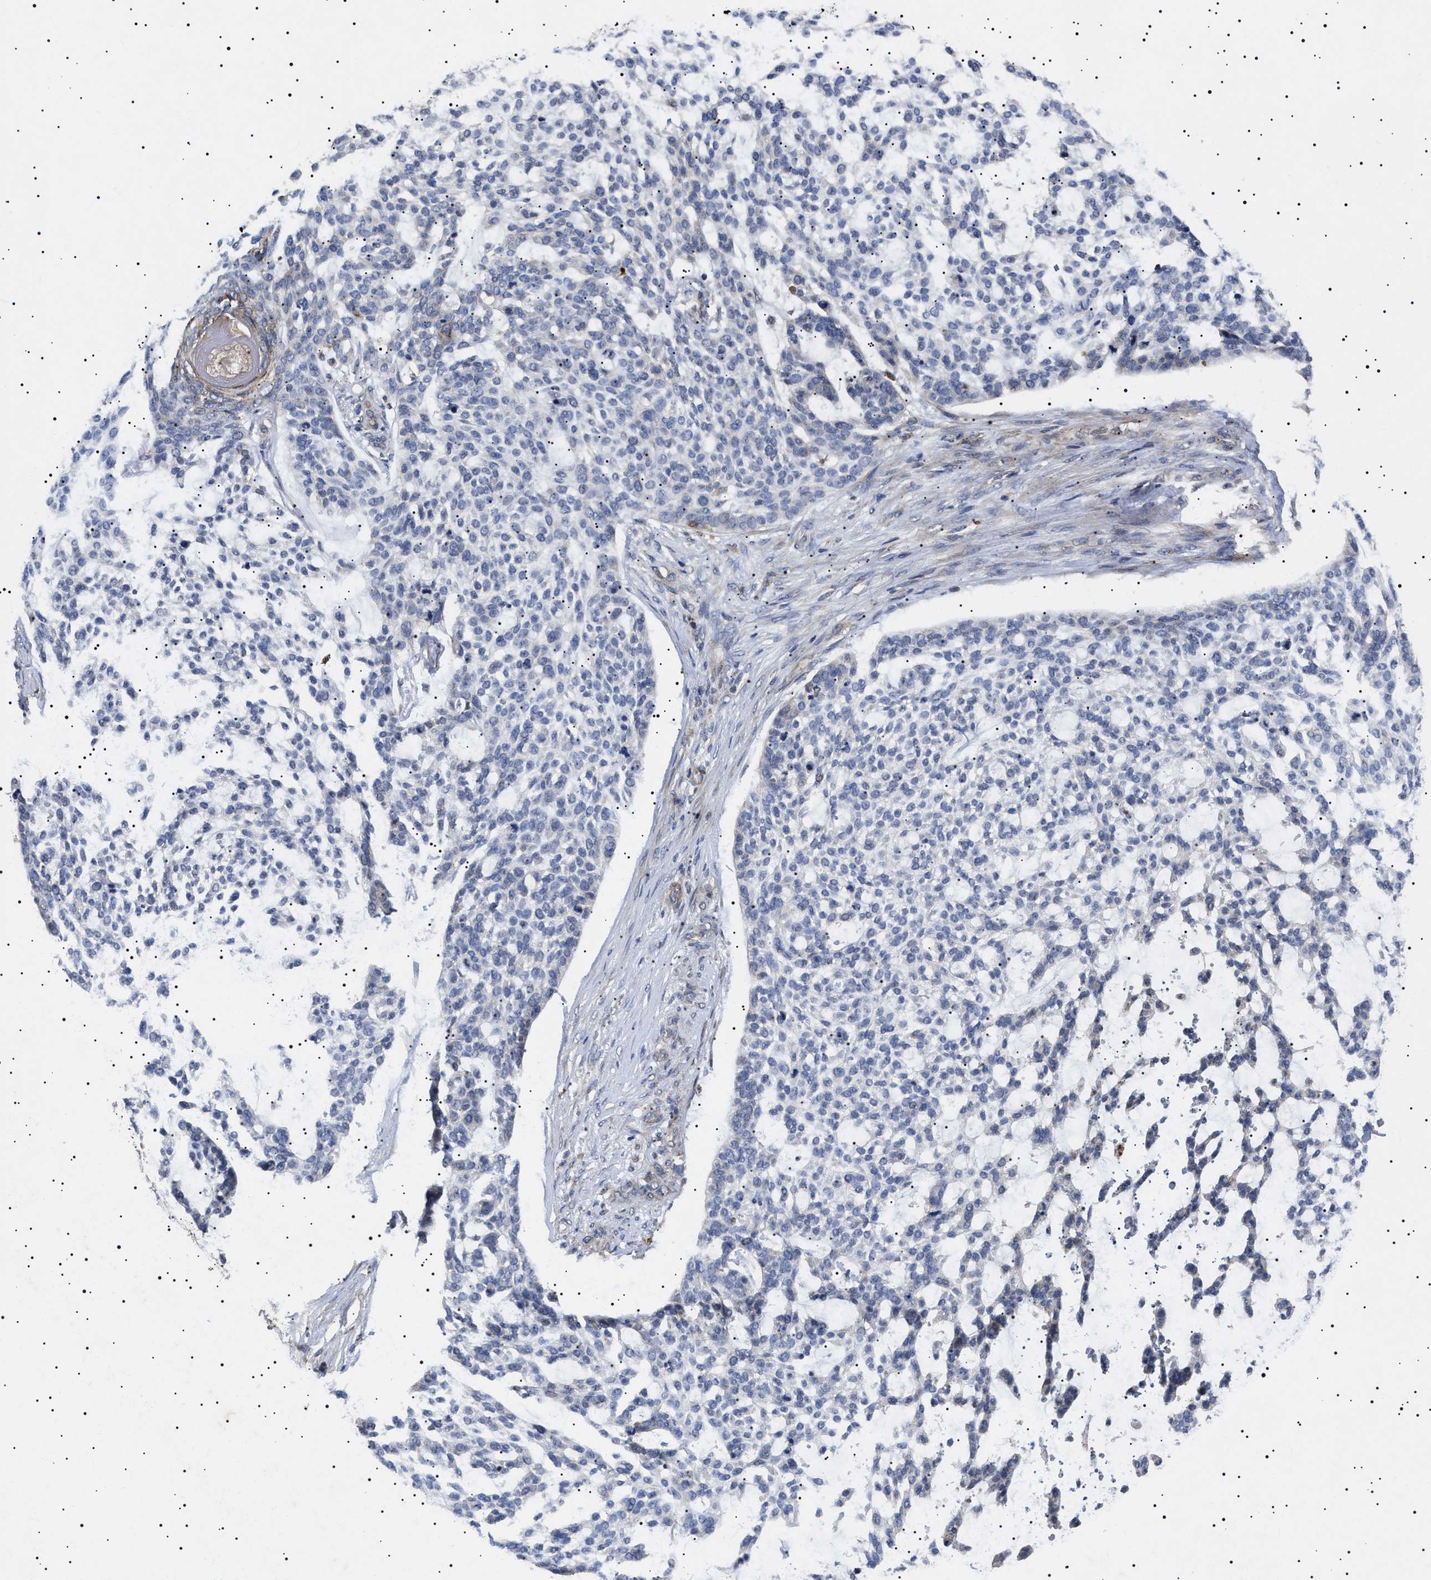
{"staining": {"intensity": "negative", "quantity": "none", "location": "none"}, "tissue": "skin cancer", "cell_type": "Tumor cells", "image_type": "cancer", "snomed": [{"axis": "morphology", "description": "Basal cell carcinoma"}, {"axis": "topography", "description": "Skin"}], "caption": "Skin basal cell carcinoma was stained to show a protein in brown. There is no significant expression in tumor cells. The staining was performed using DAB (3,3'-diaminobenzidine) to visualize the protein expression in brown, while the nuclei were stained in blue with hematoxylin (Magnification: 20x).", "gene": "RAB34", "patient": {"sex": "female", "age": 64}}